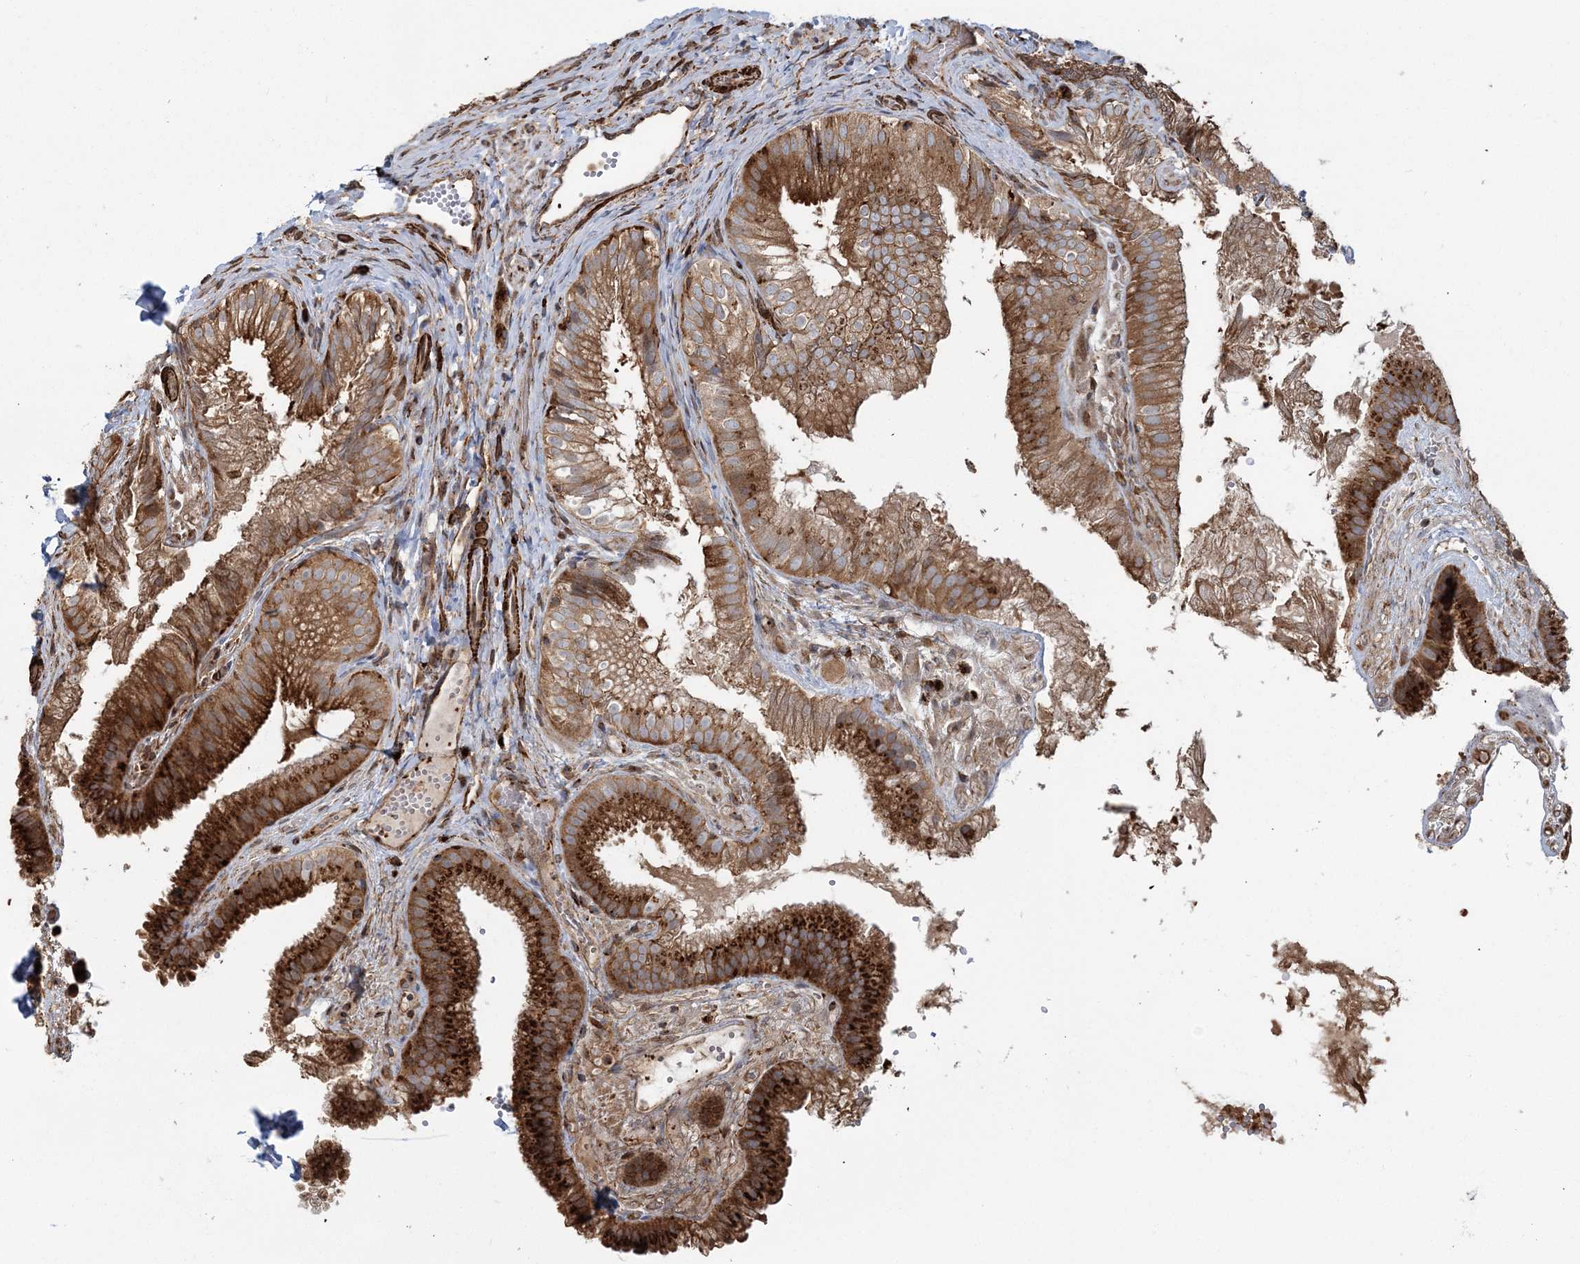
{"staining": {"intensity": "strong", "quantity": ">75%", "location": "cytoplasmic/membranous"}, "tissue": "gallbladder", "cell_type": "Glandular cells", "image_type": "normal", "snomed": [{"axis": "morphology", "description": "Normal tissue, NOS"}, {"axis": "topography", "description": "Gallbladder"}], "caption": "Strong cytoplasmic/membranous protein staining is present in about >75% of glandular cells in gallbladder. (DAB (3,3'-diaminobenzidine) IHC with brightfield microscopy, high magnification).", "gene": "TRAF3IP2", "patient": {"sex": "female", "age": 30}}